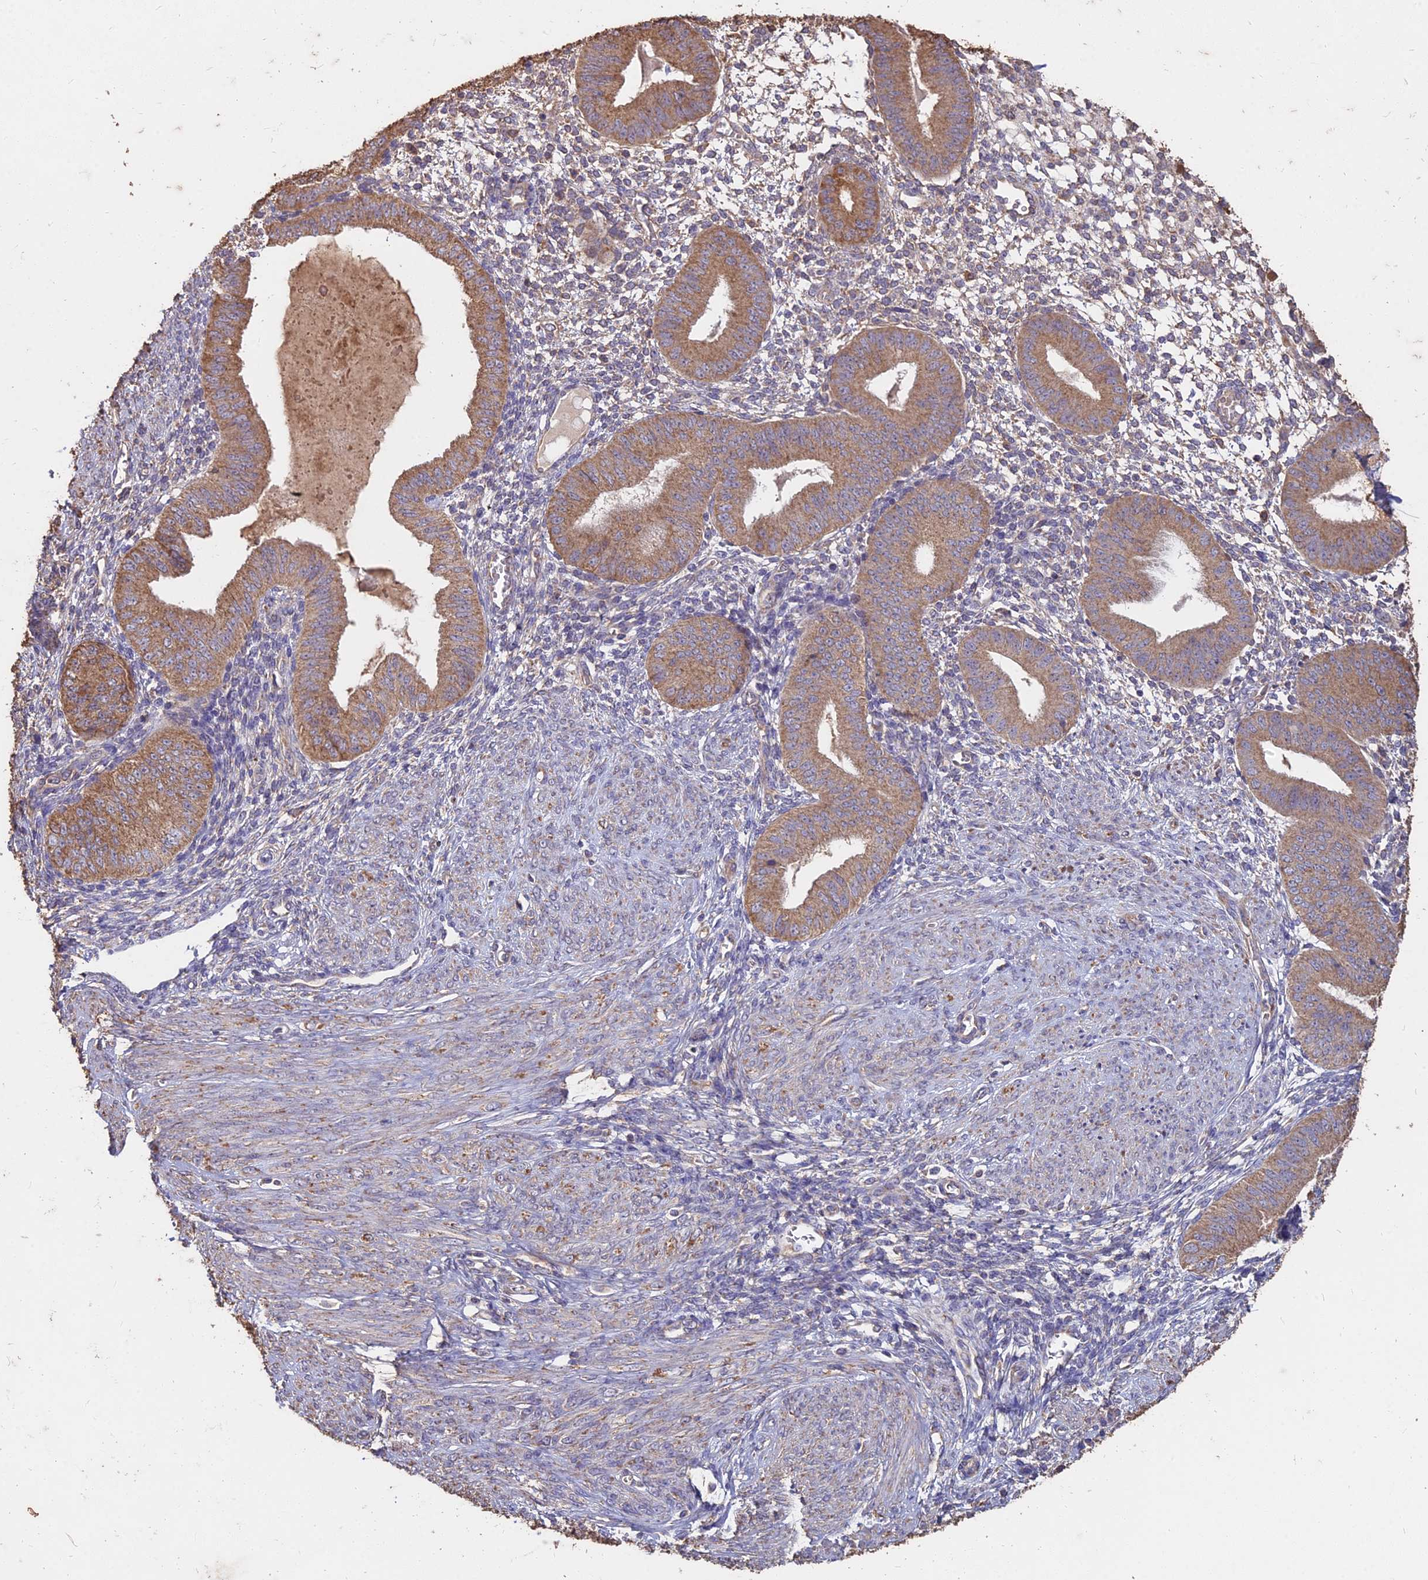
{"staining": {"intensity": "weak", "quantity": "<25%", "location": "cytoplasmic/membranous"}, "tissue": "endometrium", "cell_type": "Cells in endometrial stroma", "image_type": "normal", "snomed": [{"axis": "morphology", "description": "Normal tissue, NOS"}, {"axis": "topography", "description": "Endometrium"}], "caption": "This is a micrograph of immunohistochemistry (IHC) staining of unremarkable endometrium, which shows no expression in cells in endometrial stroma. (IHC, brightfield microscopy, high magnification).", "gene": "CEMIP2", "patient": {"sex": "female", "age": 49}}